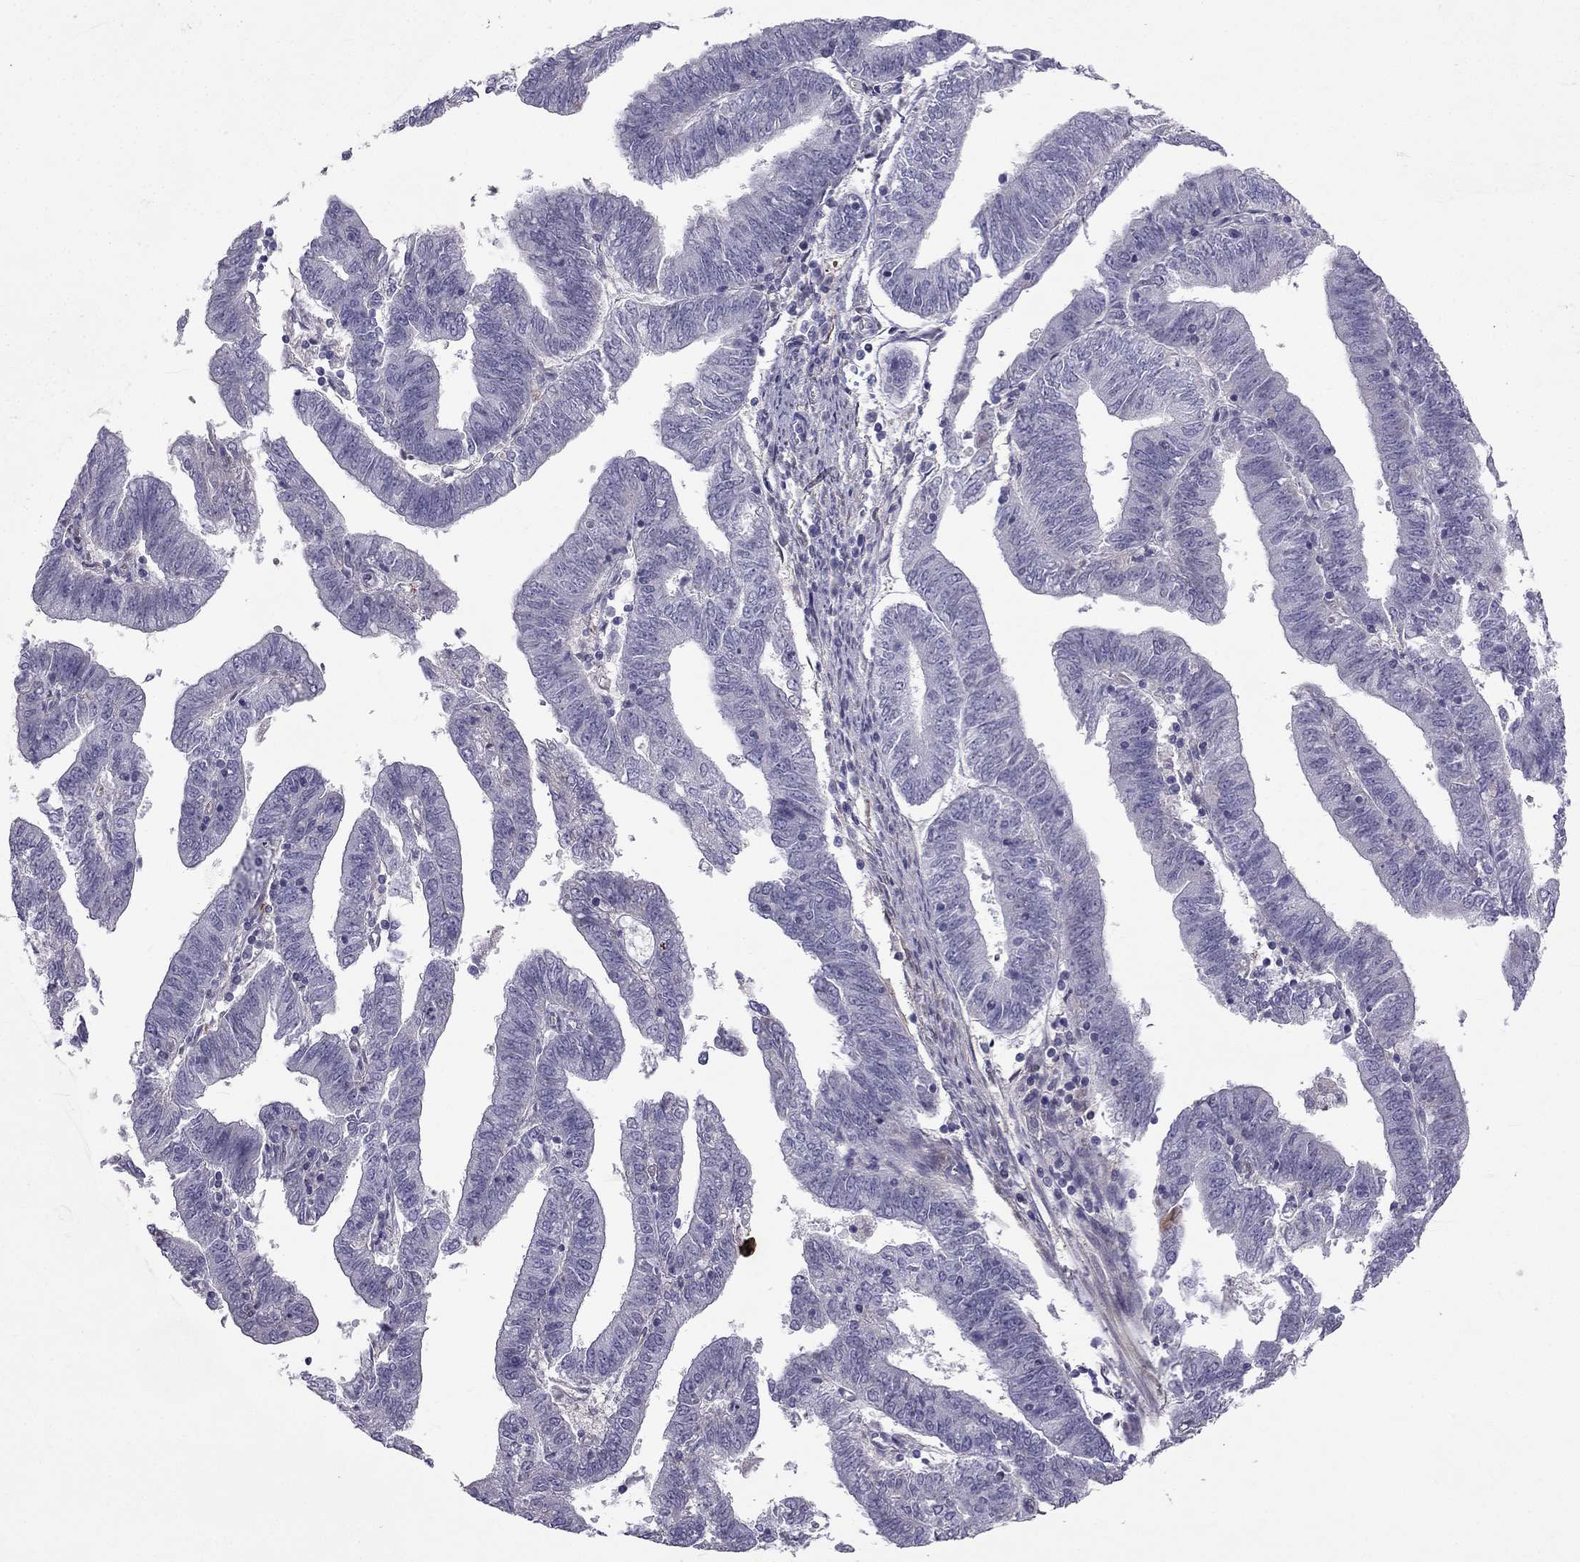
{"staining": {"intensity": "negative", "quantity": "none", "location": "none"}, "tissue": "endometrial cancer", "cell_type": "Tumor cells", "image_type": "cancer", "snomed": [{"axis": "morphology", "description": "Adenocarcinoma, NOS"}, {"axis": "topography", "description": "Endometrium"}], "caption": "Immunohistochemistry (IHC) photomicrograph of neoplastic tissue: endometrial cancer stained with DAB (3,3'-diaminobenzidine) reveals no significant protein positivity in tumor cells.", "gene": "SYT5", "patient": {"sex": "female", "age": 82}}